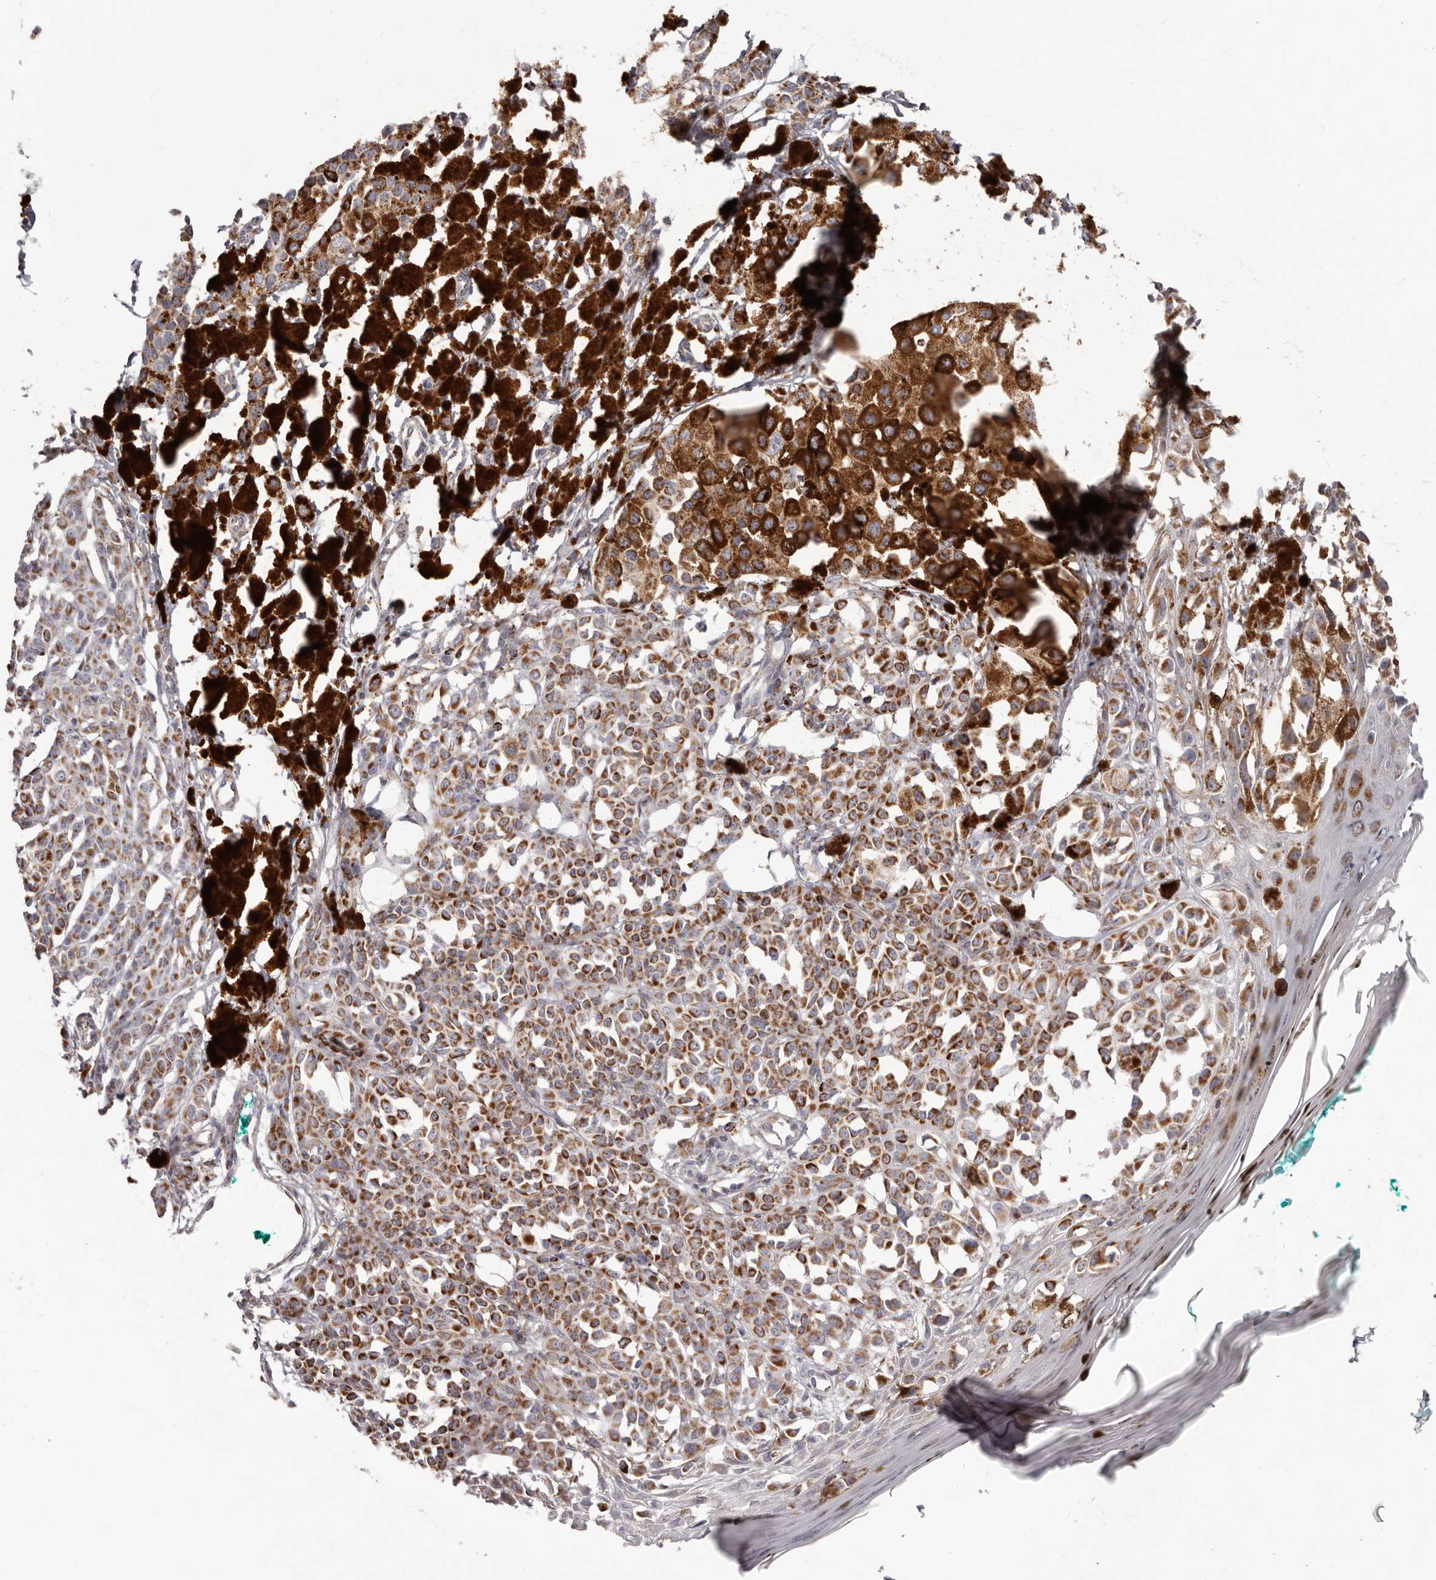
{"staining": {"intensity": "moderate", "quantity": ">75%", "location": "cytoplasmic/membranous"}, "tissue": "melanoma", "cell_type": "Tumor cells", "image_type": "cancer", "snomed": [{"axis": "morphology", "description": "Malignant melanoma, NOS"}, {"axis": "topography", "description": "Skin of leg"}], "caption": "A brown stain labels moderate cytoplasmic/membranous staining of a protein in human malignant melanoma tumor cells. (brown staining indicates protein expression, while blue staining denotes nuclei).", "gene": "PRMT2", "patient": {"sex": "female", "age": 72}}